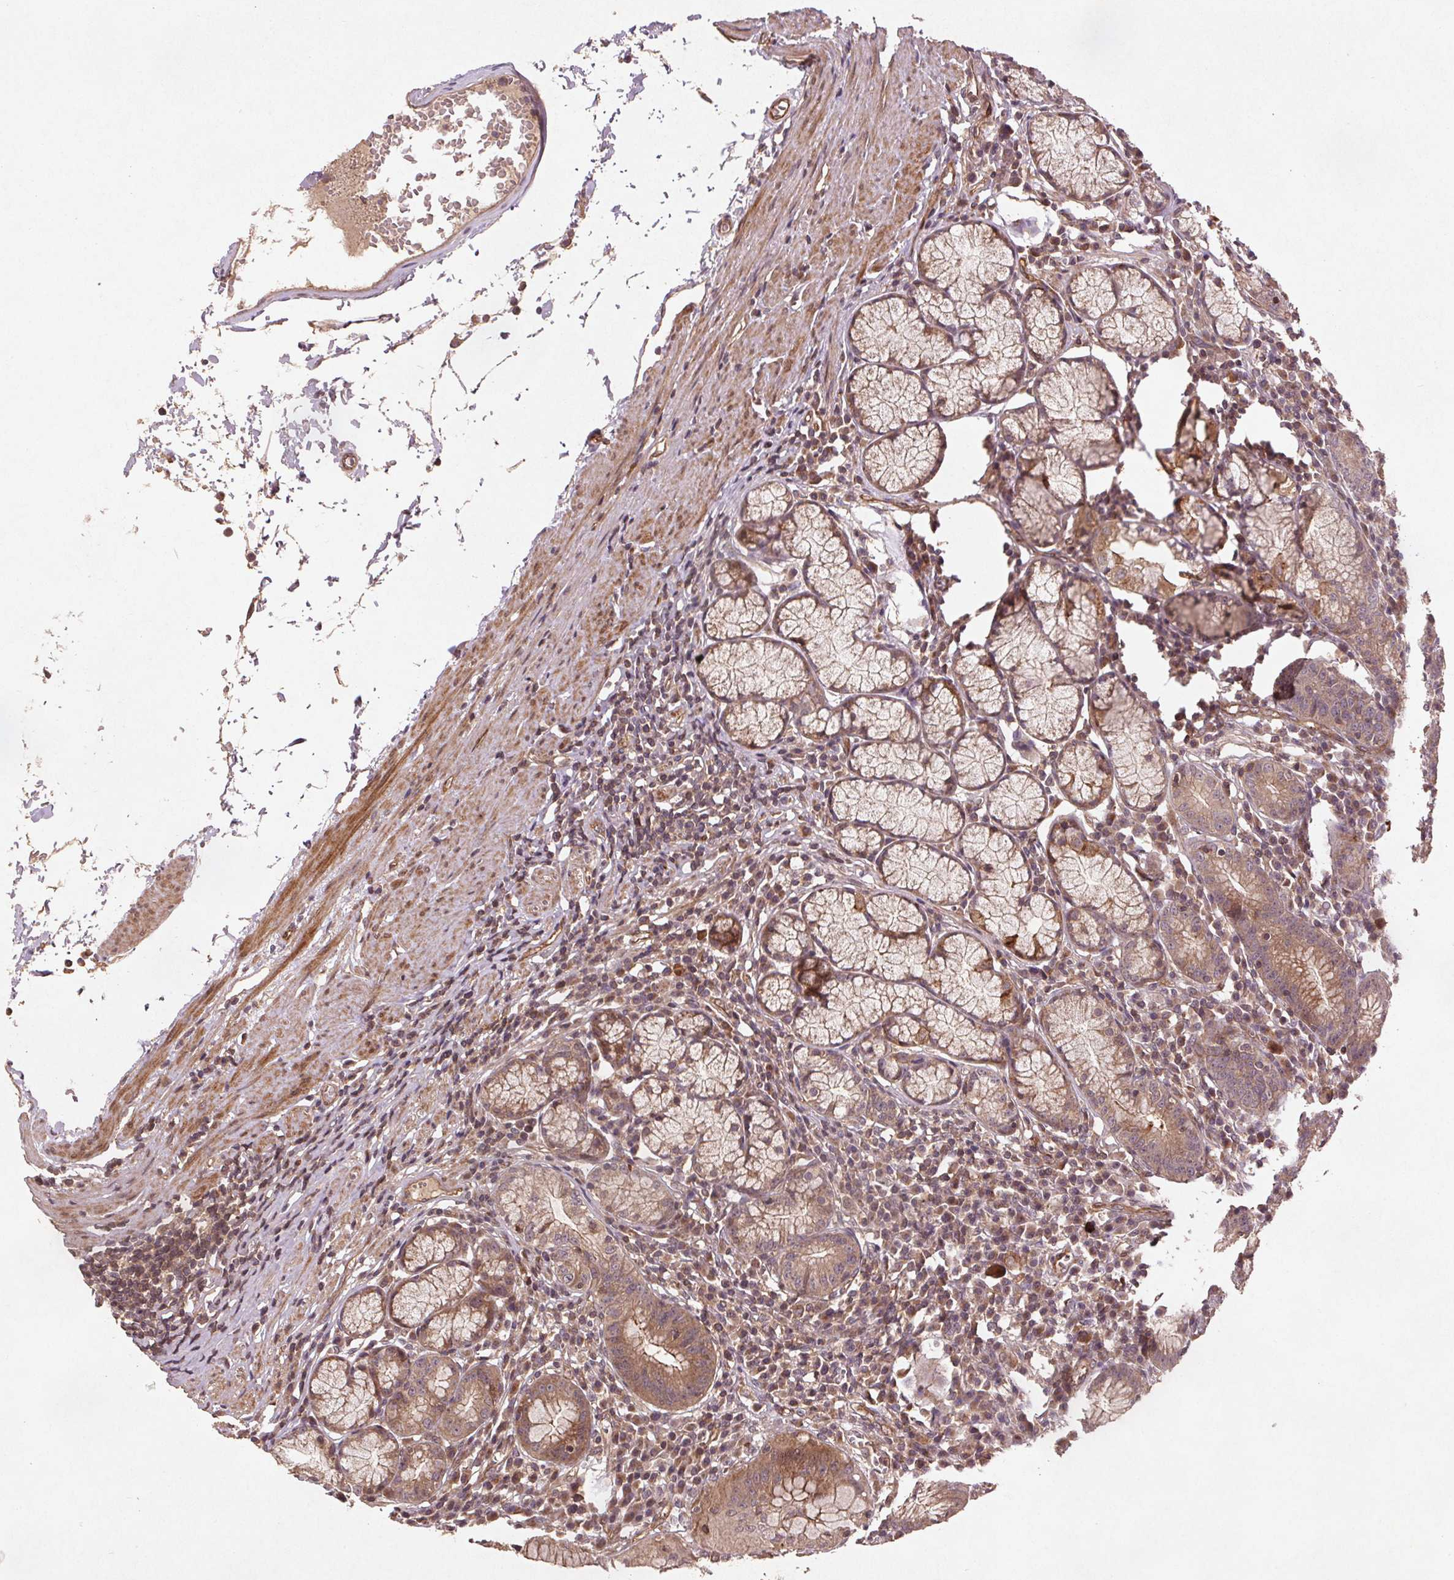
{"staining": {"intensity": "moderate", "quantity": ">75%", "location": "cytoplasmic/membranous"}, "tissue": "stomach", "cell_type": "Glandular cells", "image_type": "normal", "snomed": [{"axis": "morphology", "description": "Normal tissue, NOS"}, {"axis": "topography", "description": "Stomach"}], "caption": "The immunohistochemical stain shows moderate cytoplasmic/membranous expression in glandular cells of unremarkable stomach. (Stains: DAB (3,3'-diaminobenzidine) in brown, nuclei in blue, Microscopy: brightfield microscopy at high magnification).", "gene": "SEC14L2", "patient": {"sex": "male", "age": 55}}